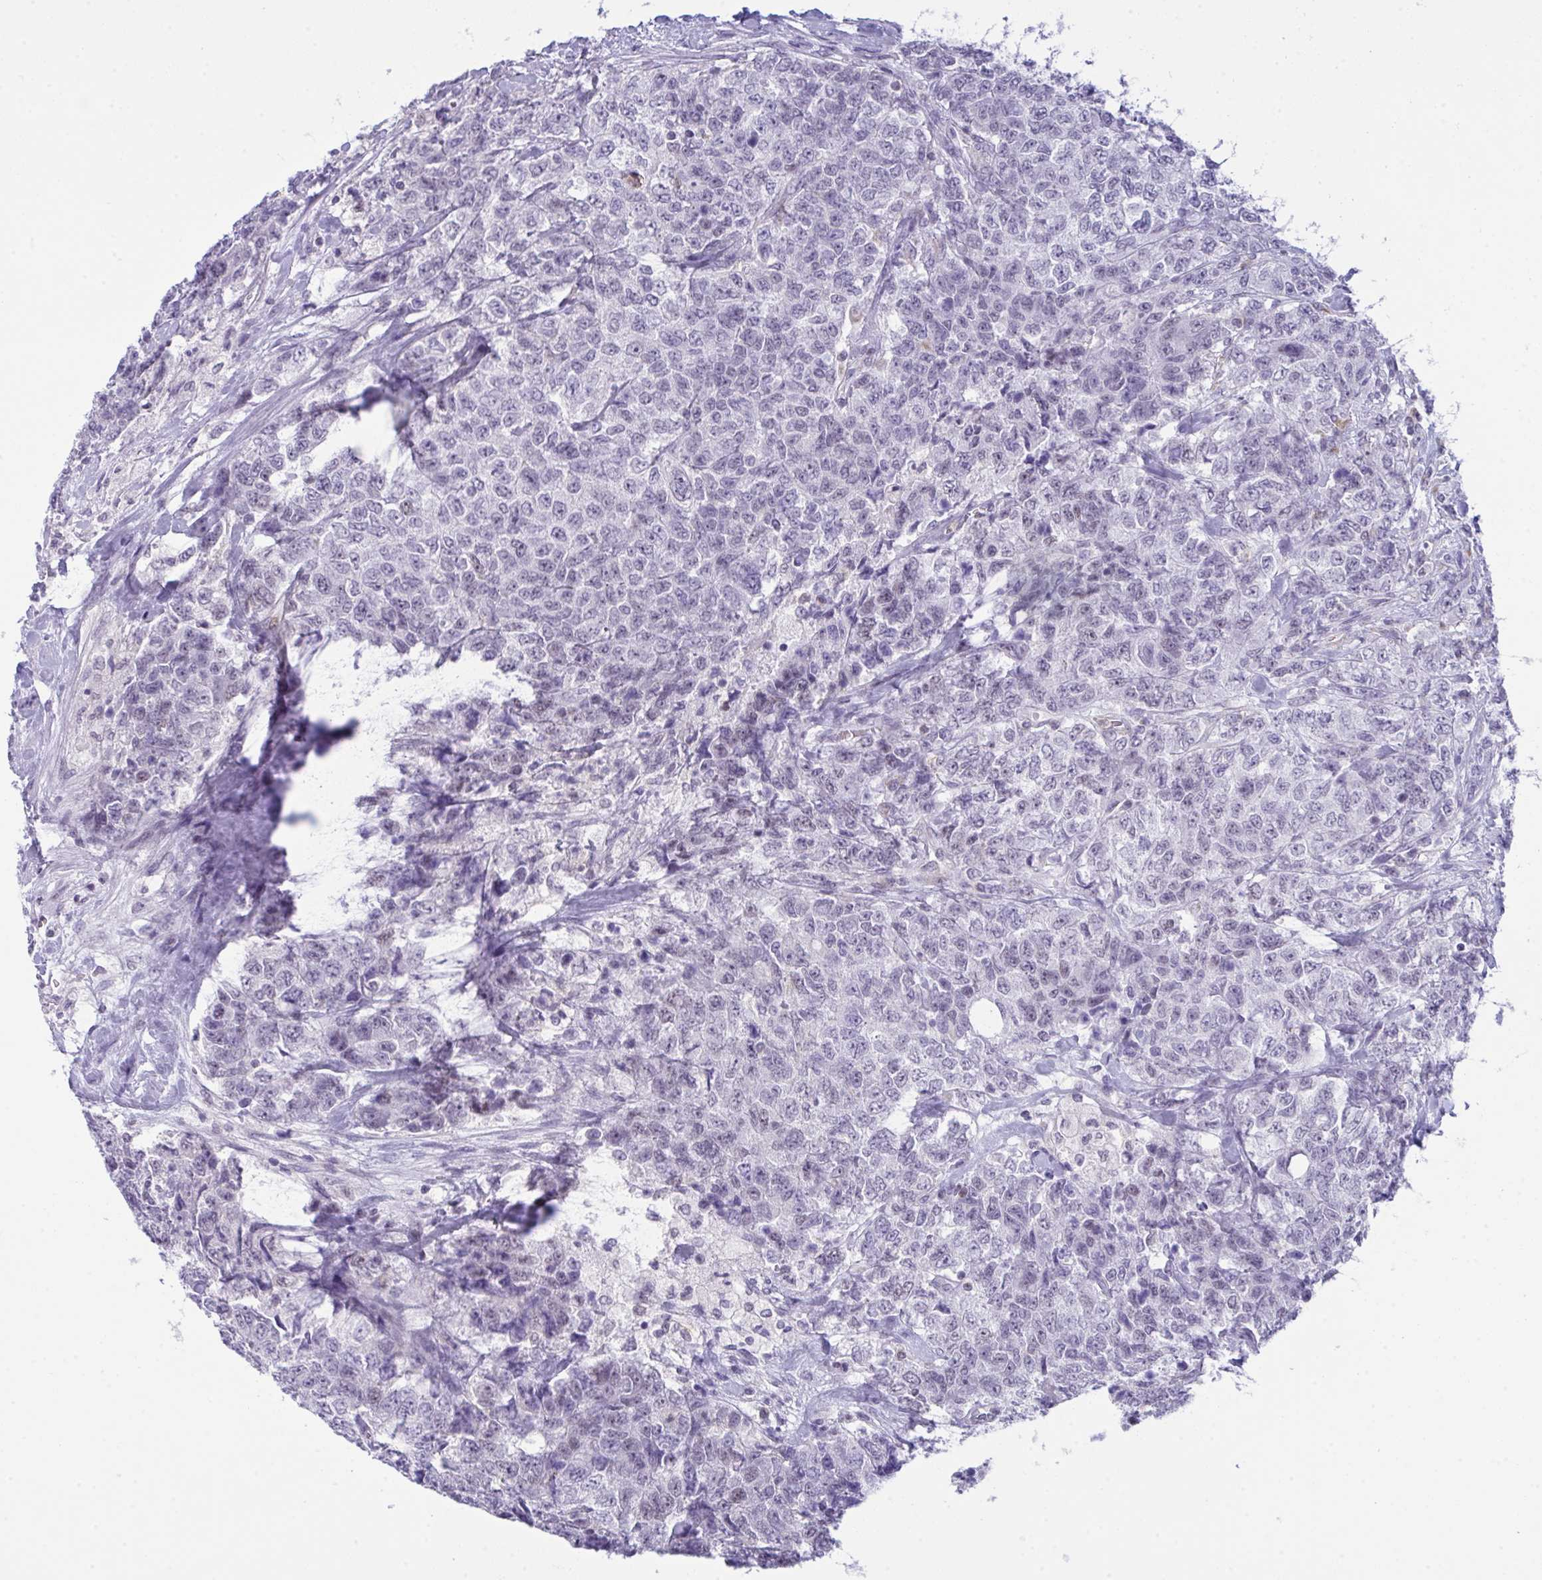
{"staining": {"intensity": "negative", "quantity": "none", "location": "none"}, "tissue": "urothelial cancer", "cell_type": "Tumor cells", "image_type": "cancer", "snomed": [{"axis": "morphology", "description": "Urothelial carcinoma, High grade"}, {"axis": "topography", "description": "Urinary bladder"}], "caption": "High power microscopy photomicrograph of an IHC photomicrograph of high-grade urothelial carcinoma, revealing no significant staining in tumor cells.", "gene": "PLA2G12B", "patient": {"sex": "female", "age": 78}}